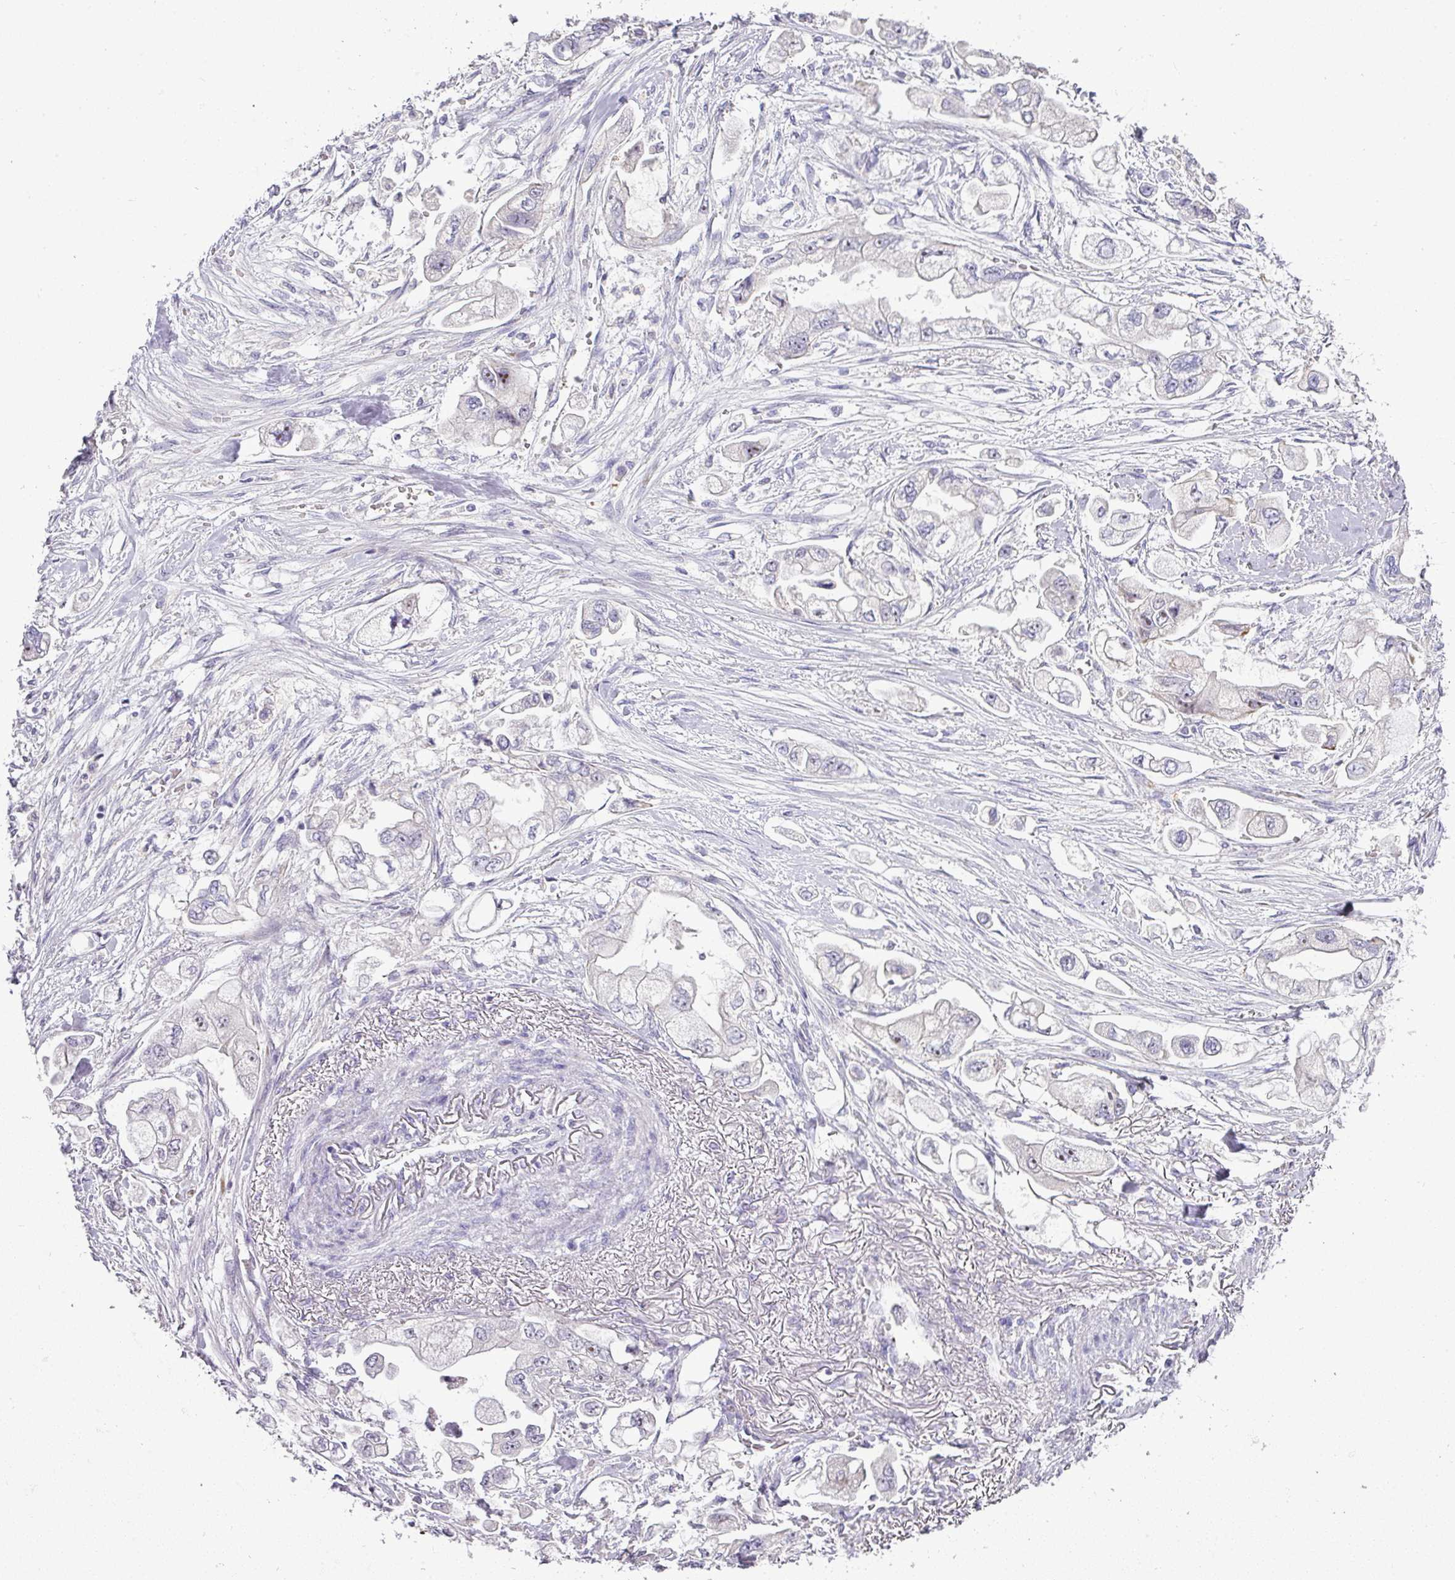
{"staining": {"intensity": "negative", "quantity": "none", "location": "none"}, "tissue": "stomach cancer", "cell_type": "Tumor cells", "image_type": "cancer", "snomed": [{"axis": "morphology", "description": "Adenocarcinoma, NOS"}, {"axis": "topography", "description": "Stomach"}], "caption": "The histopathology image reveals no staining of tumor cells in stomach adenocarcinoma.", "gene": "ATP6V1F", "patient": {"sex": "male", "age": 62}}